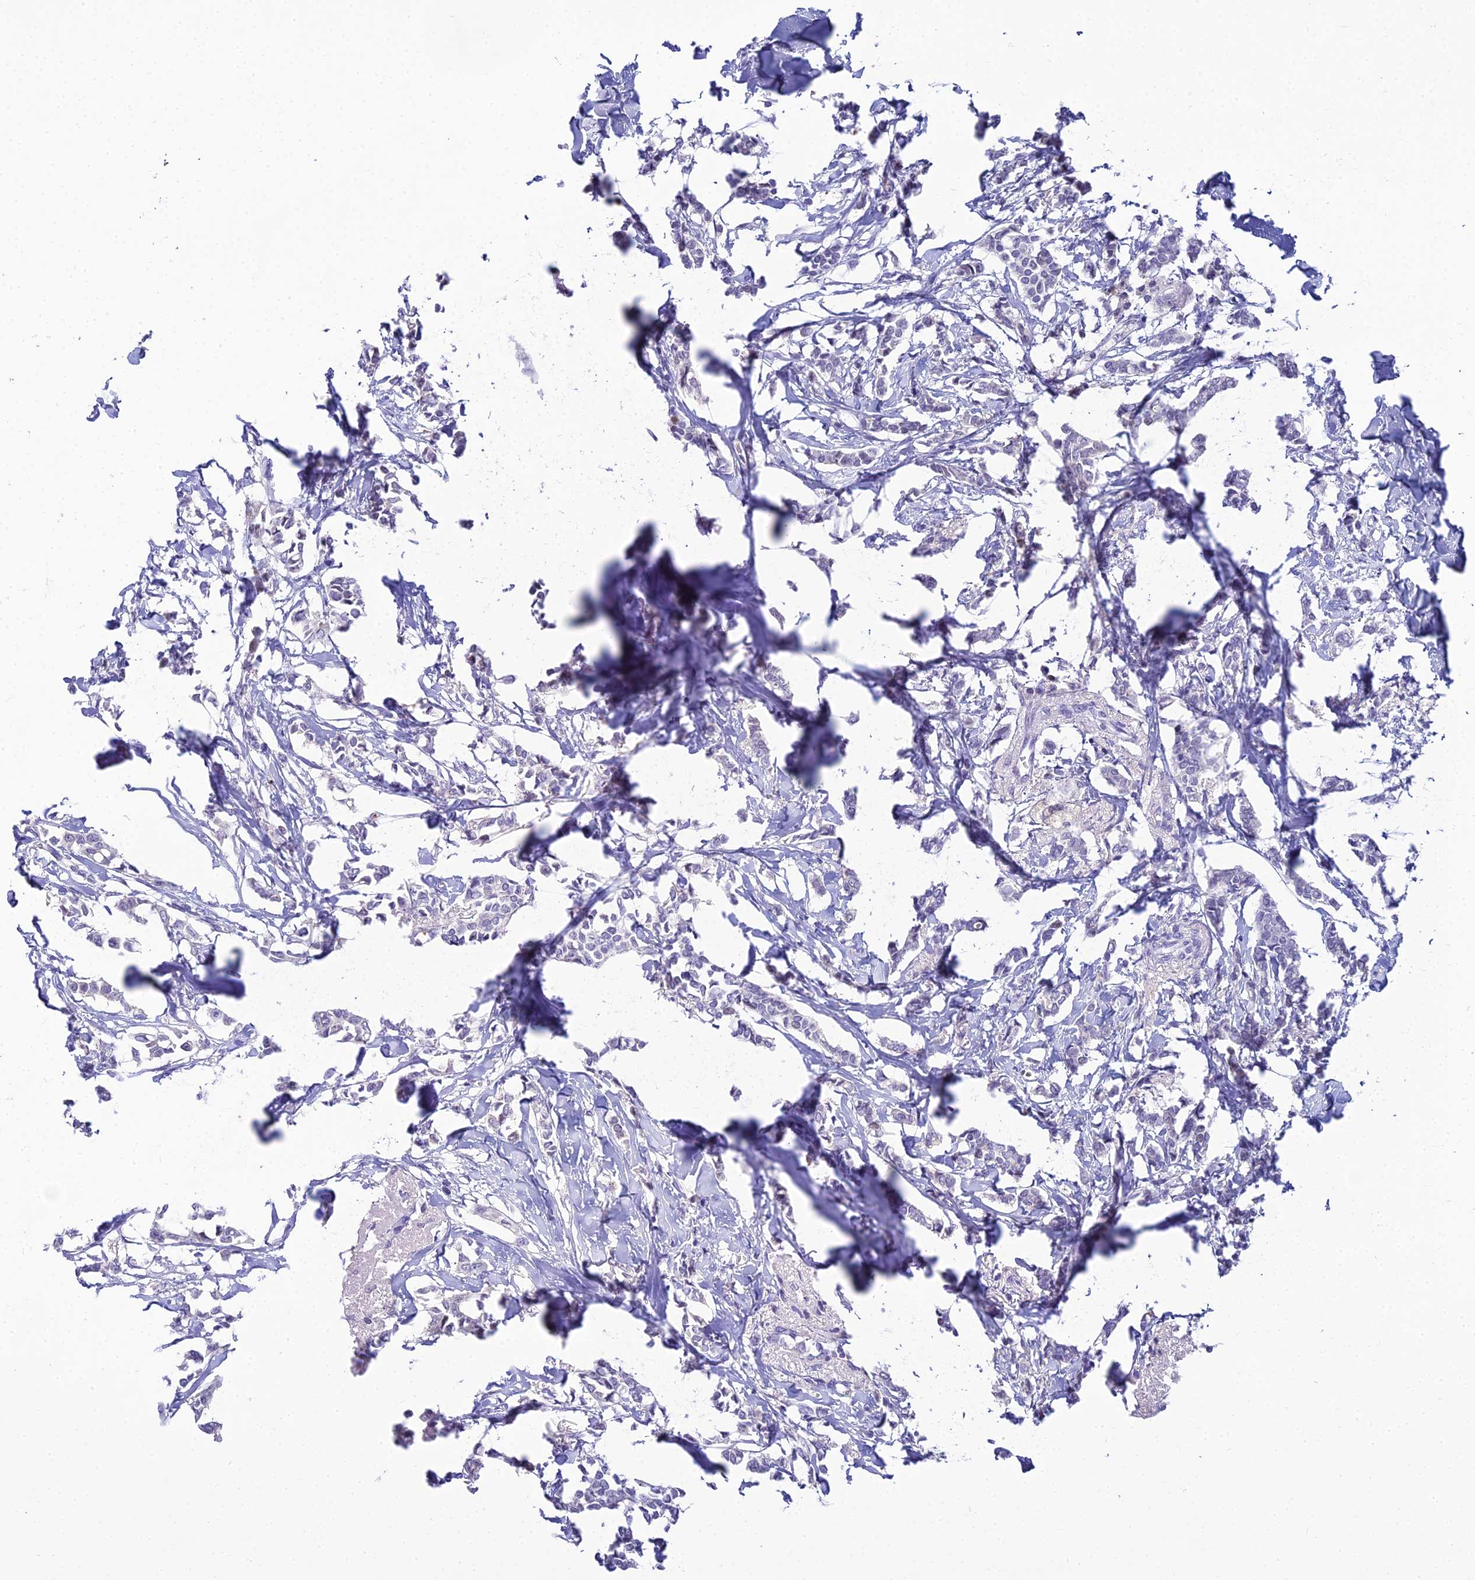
{"staining": {"intensity": "negative", "quantity": "none", "location": "none"}, "tissue": "breast cancer", "cell_type": "Tumor cells", "image_type": "cancer", "snomed": [{"axis": "morphology", "description": "Duct carcinoma"}, {"axis": "topography", "description": "Breast"}], "caption": "IHC image of breast infiltrating ductal carcinoma stained for a protein (brown), which exhibits no expression in tumor cells.", "gene": "ZMIZ1", "patient": {"sex": "female", "age": 41}}